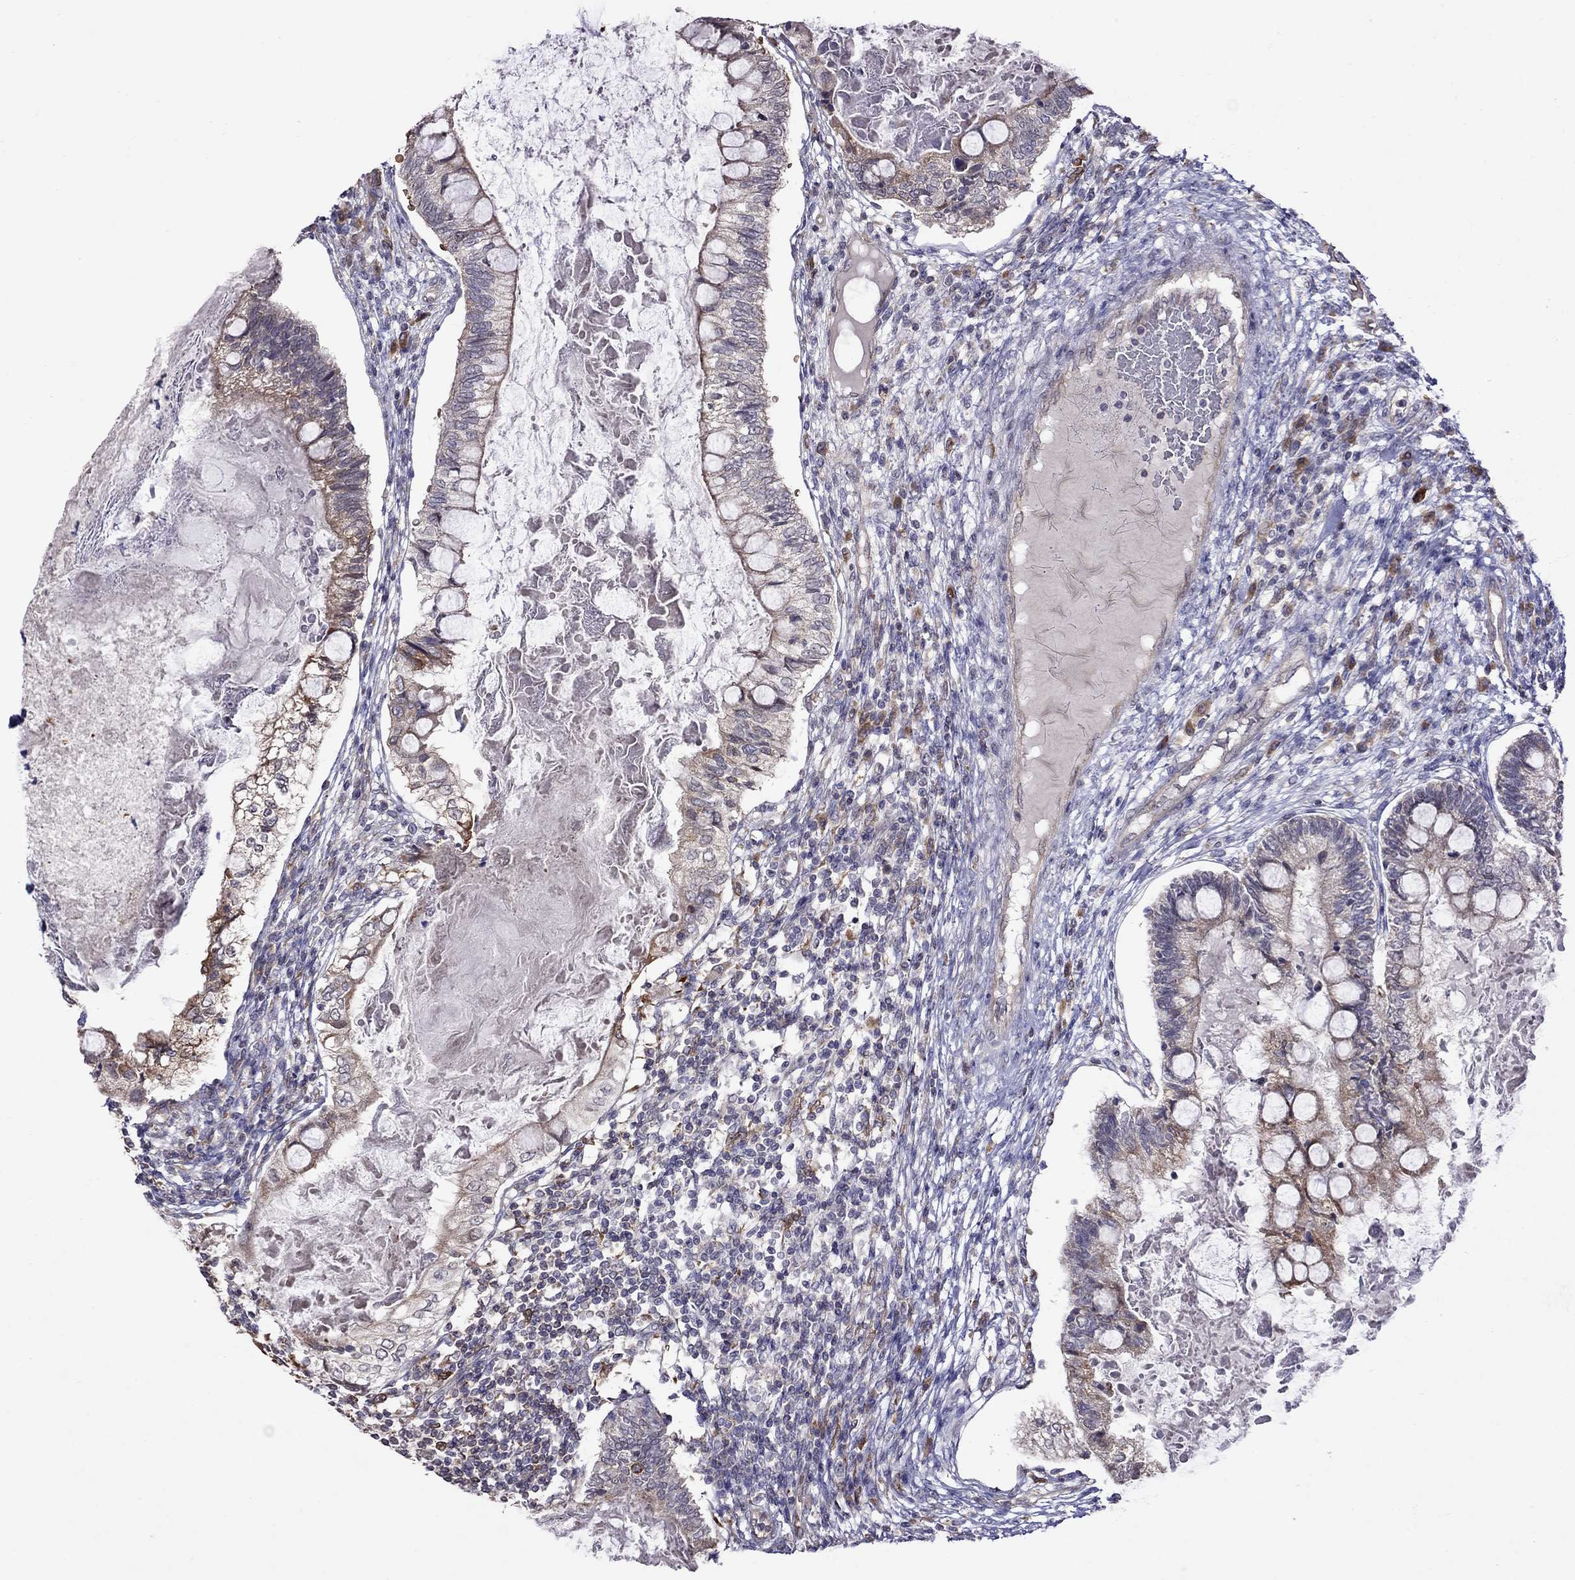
{"staining": {"intensity": "moderate", "quantity": "<25%", "location": "cytoplasmic/membranous"}, "tissue": "testis cancer", "cell_type": "Tumor cells", "image_type": "cancer", "snomed": [{"axis": "morphology", "description": "Seminoma, NOS"}, {"axis": "morphology", "description": "Carcinoma, Embryonal, NOS"}, {"axis": "topography", "description": "Testis"}], "caption": "Protein staining of testis cancer (seminoma) tissue exhibits moderate cytoplasmic/membranous positivity in about <25% of tumor cells.", "gene": "ADAM28", "patient": {"sex": "male", "age": 41}}